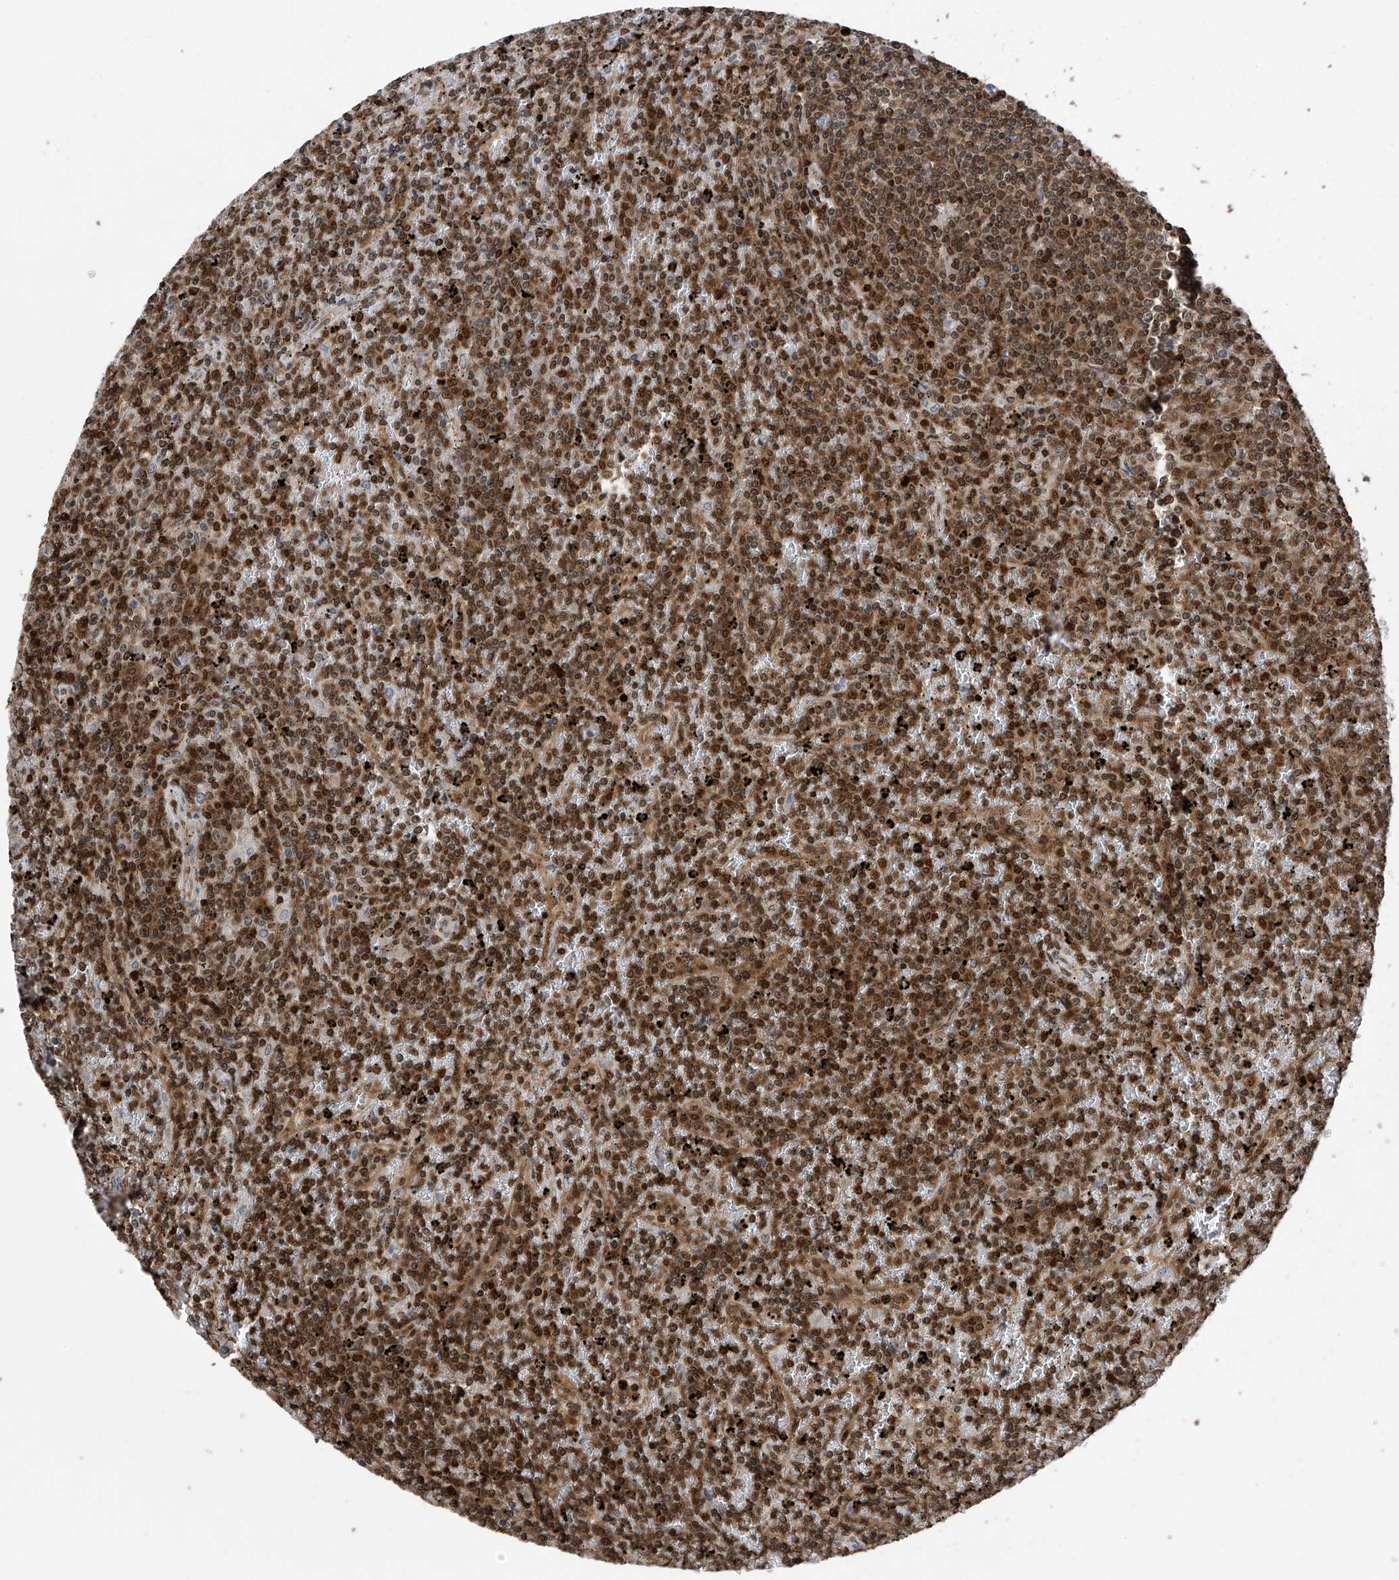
{"staining": {"intensity": "strong", "quantity": ">75%", "location": "nuclear"}, "tissue": "lymphoma", "cell_type": "Tumor cells", "image_type": "cancer", "snomed": [{"axis": "morphology", "description": "Malignant lymphoma, non-Hodgkin's type, Low grade"}, {"axis": "topography", "description": "Spleen"}], "caption": "This photomicrograph reveals immunohistochemistry (IHC) staining of low-grade malignant lymphoma, non-Hodgkin's type, with high strong nuclear positivity in about >75% of tumor cells.", "gene": "DNAJC9", "patient": {"sex": "female", "age": 19}}